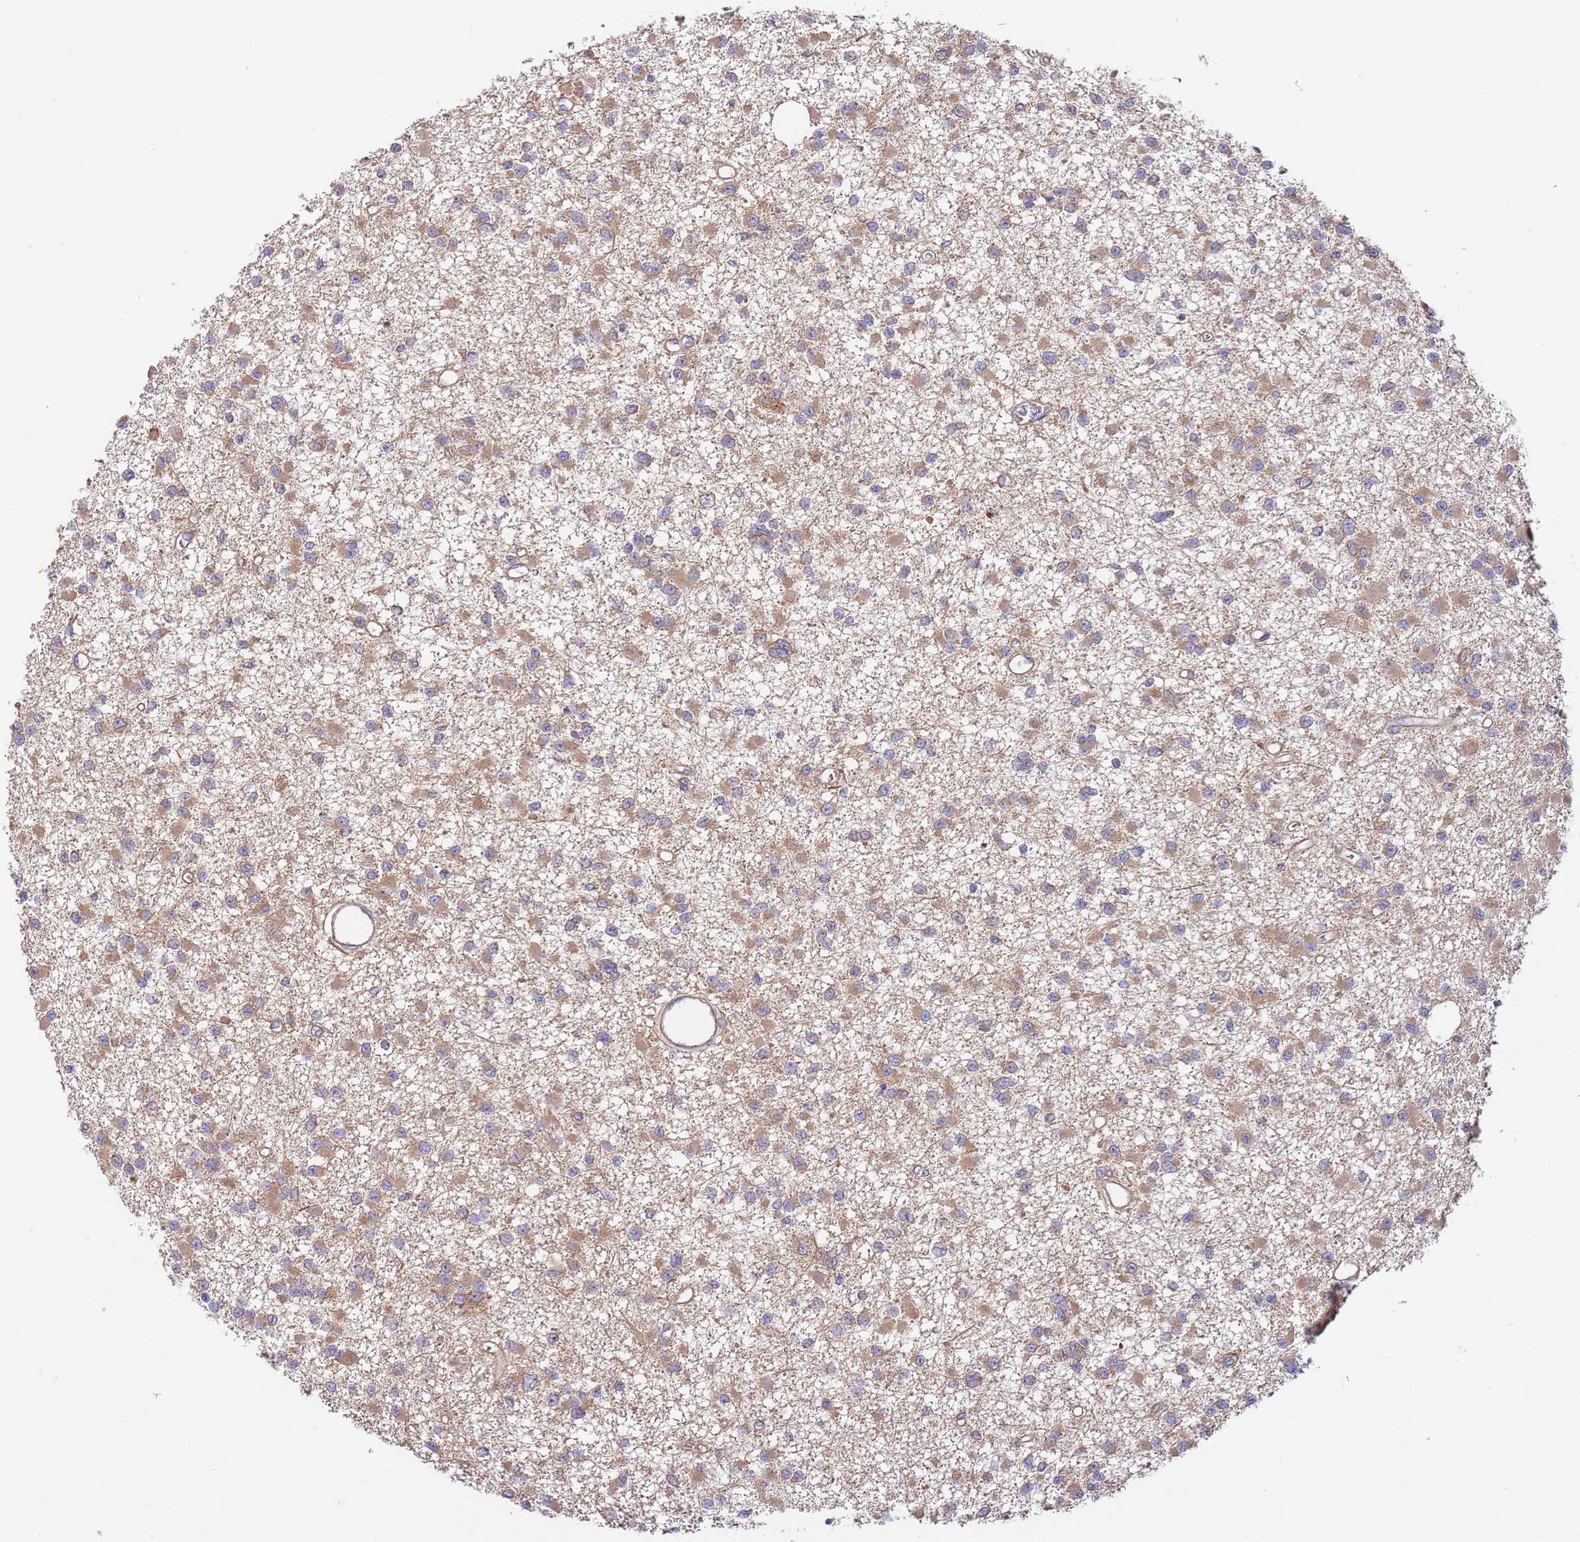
{"staining": {"intensity": "moderate", "quantity": ">75%", "location": "cytoplasmic/membranous"}, "tissue": "glioma", "cell_type": "Tumor cells", "image_type": "cancer", "snomed": [{"axis": "morphology", "description": "Glioma, malignant, Low grade"}, {"axis": "topography", "description": "Brain"}], "caption": "Immunohistochemistry of glioma exhibits medium levels of moderate cytoplasmic/membranous staining in approximately >75% of tumor cells. (DAB IHC with brightfield microscopy, high magnification).", "gene": "EIF3F", "patient": {"sex": "female", "age": 22}}